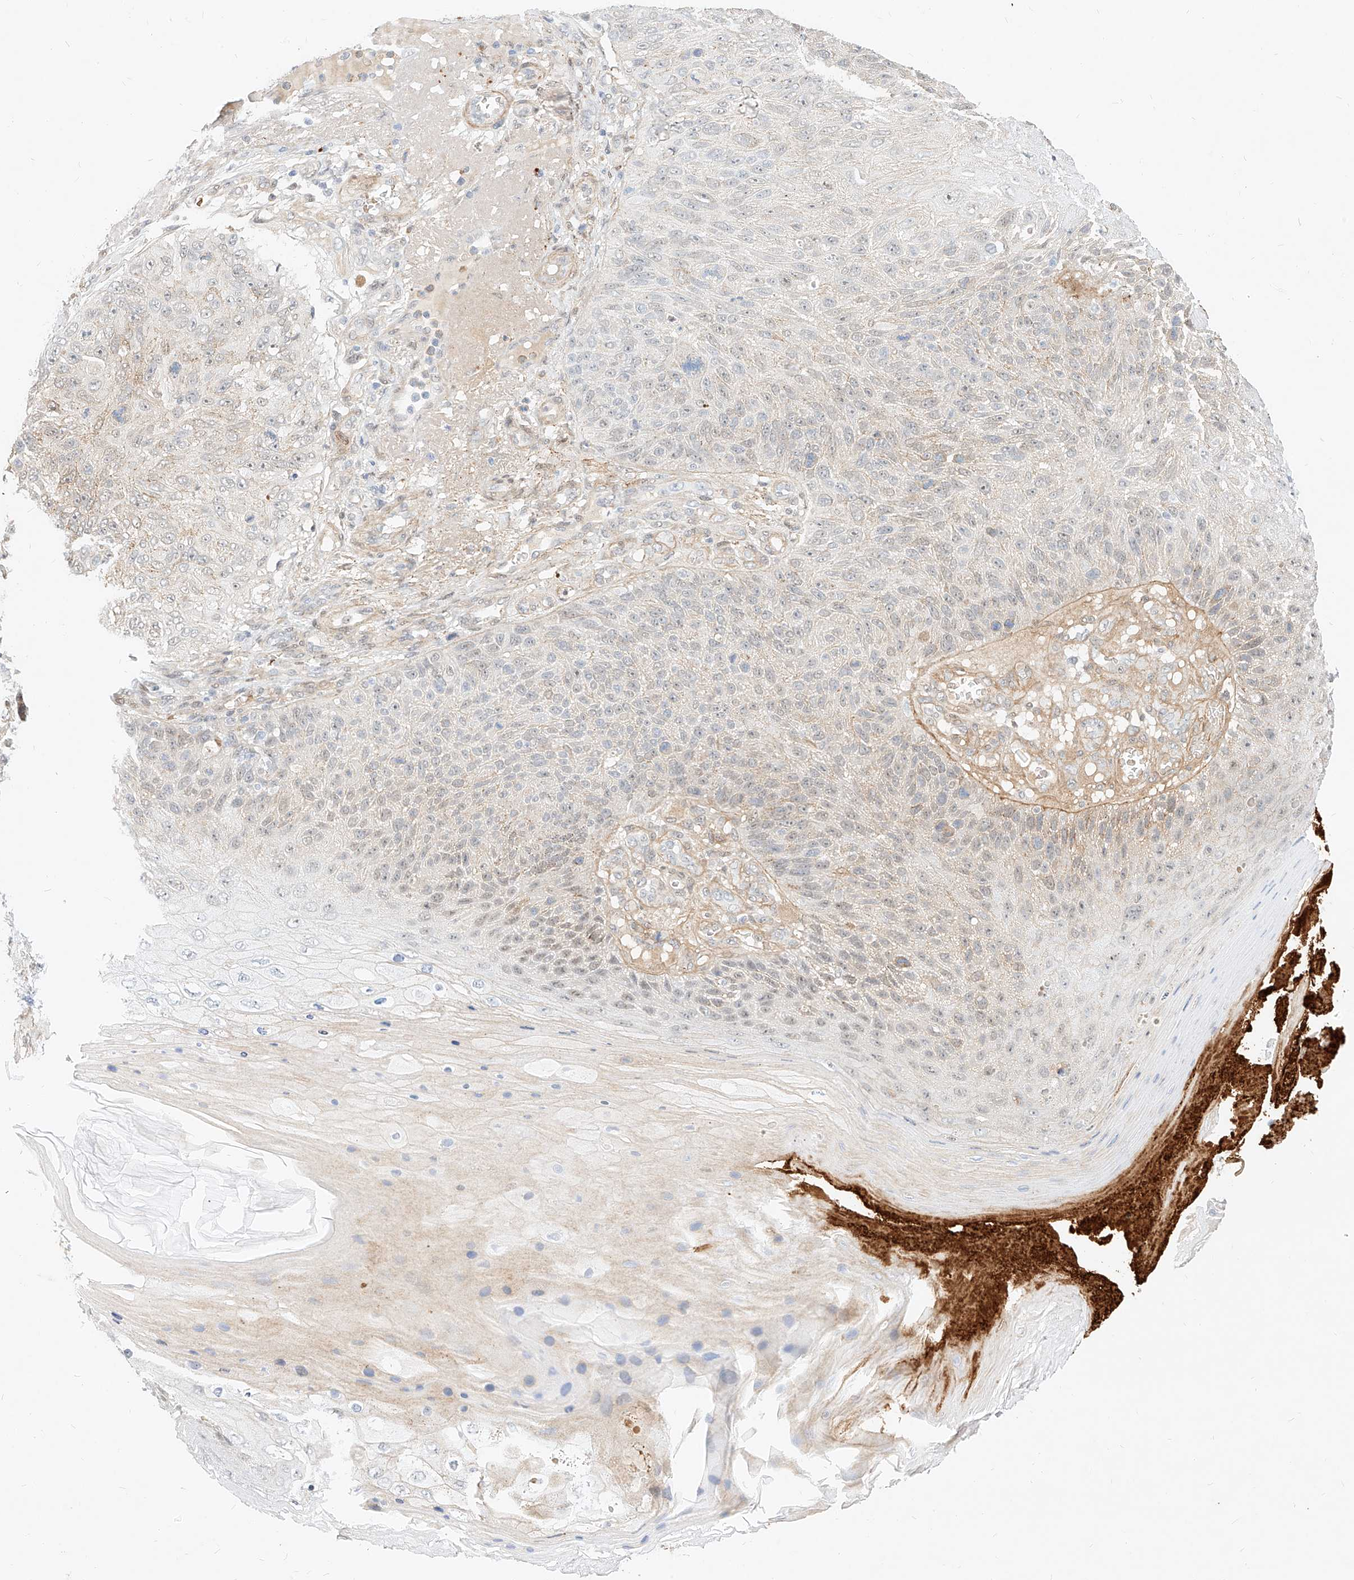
{"staining": {"intensity": "weak", "quantity": "25%-75%", "location": "cytoplasmic/membranous,nuclear"}, "tissue": "skin cancer", "cell_type": "Tumor cells", "image_type": "cancer", "snomed": [{"axis": "morphology", "description": "Squamous cell carcinoma, NOS"}, {"axis": "topography", "description": "Skin"}], "caption": "IHC of human squamous cell carcinoma (skin) exhibits low levels of weak cytoplasmic/membranous and nuclear expression in approximately 25%-75% of tumor cells.", "gene": "CBX8", "patient": {"sex": "female", "age": 88}}